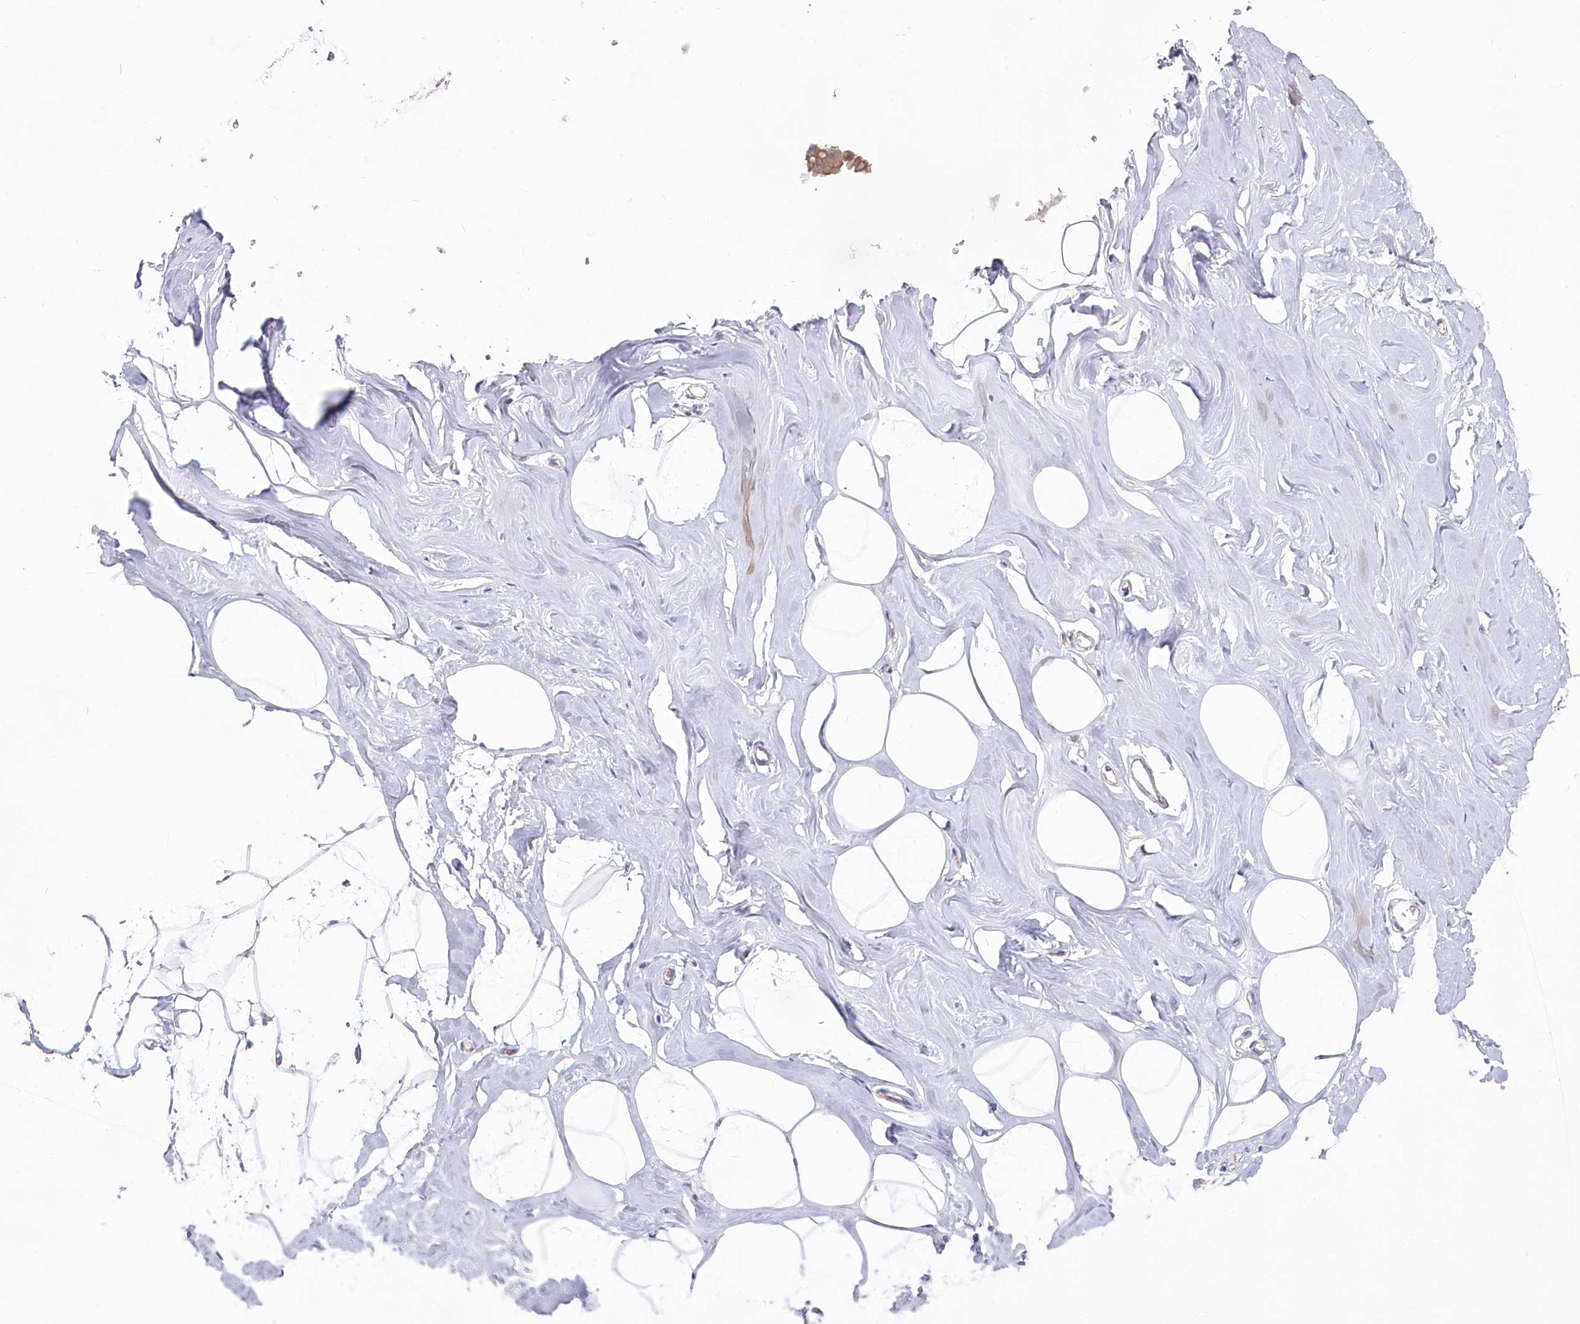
{"staining": {"intensity": "negative", "quantity": "none", "location": "none"}, "tissue": "adipose tissue", "cell_type": "Adipocytes", "image_type": "normal", "snomed": [{"axis": "morphology", "description": "Normal tissue, NOS"}, {"axis": "morphology", "description": "Fibrosis, NOS"}, {"axis": "topography", "description": "Breast"}, {"axis": "topography", "description": "Adipose tissue"}], "caption": "A micrograph of adipose tissue stained for a protein exhibits no brown staining in adipocytes.", "gene": "ABHD8", "patient": {"sex": "female", "age": 39}}